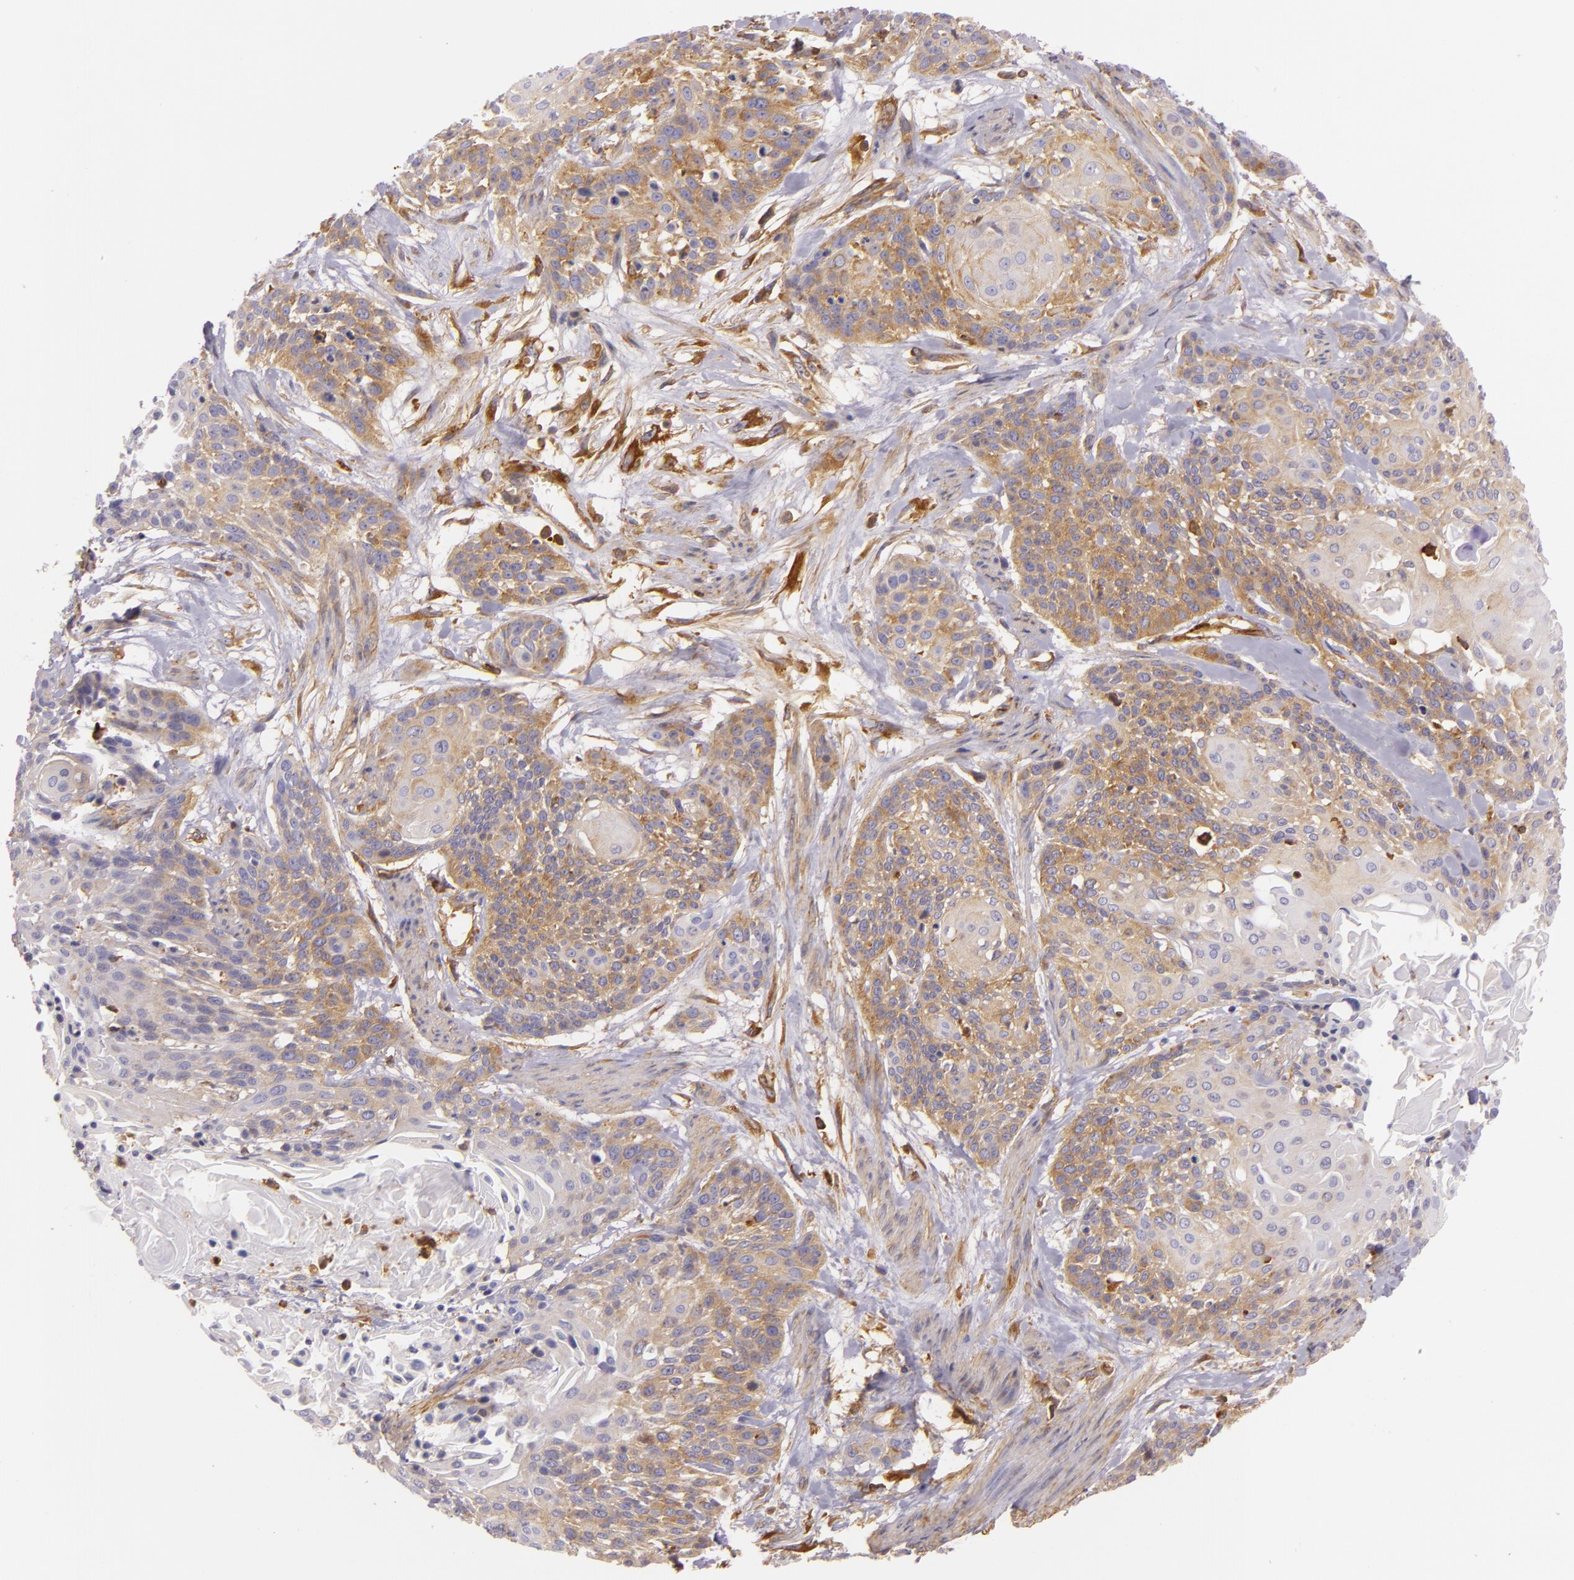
{"staining": {"intensity": "moderate", "quantity": ">75%", "location": "cytoplasmic/membranous"}, "tissue": "cervical cancer", "cell_type": "Tumor cells", "image_type": "cancer", "snomed": [{"axis": "morphology", "description": "Squamous cell carcinoma, NOS"}, {"axis": "topography", "description": "Cervix"}], "caption": "IHC image of neoplastic tissue: squamous cell carcinoma (cervical) stained using immunohistochemistry (IHC) displays medium levels of moderate protein expression localized specifically in the cytoplasmic/membranous of tumor cells, appearing as a cytoplasmic/membranous brown color.", "gene": "TLN1", "patient": {"sex": "female", "age": 57}}